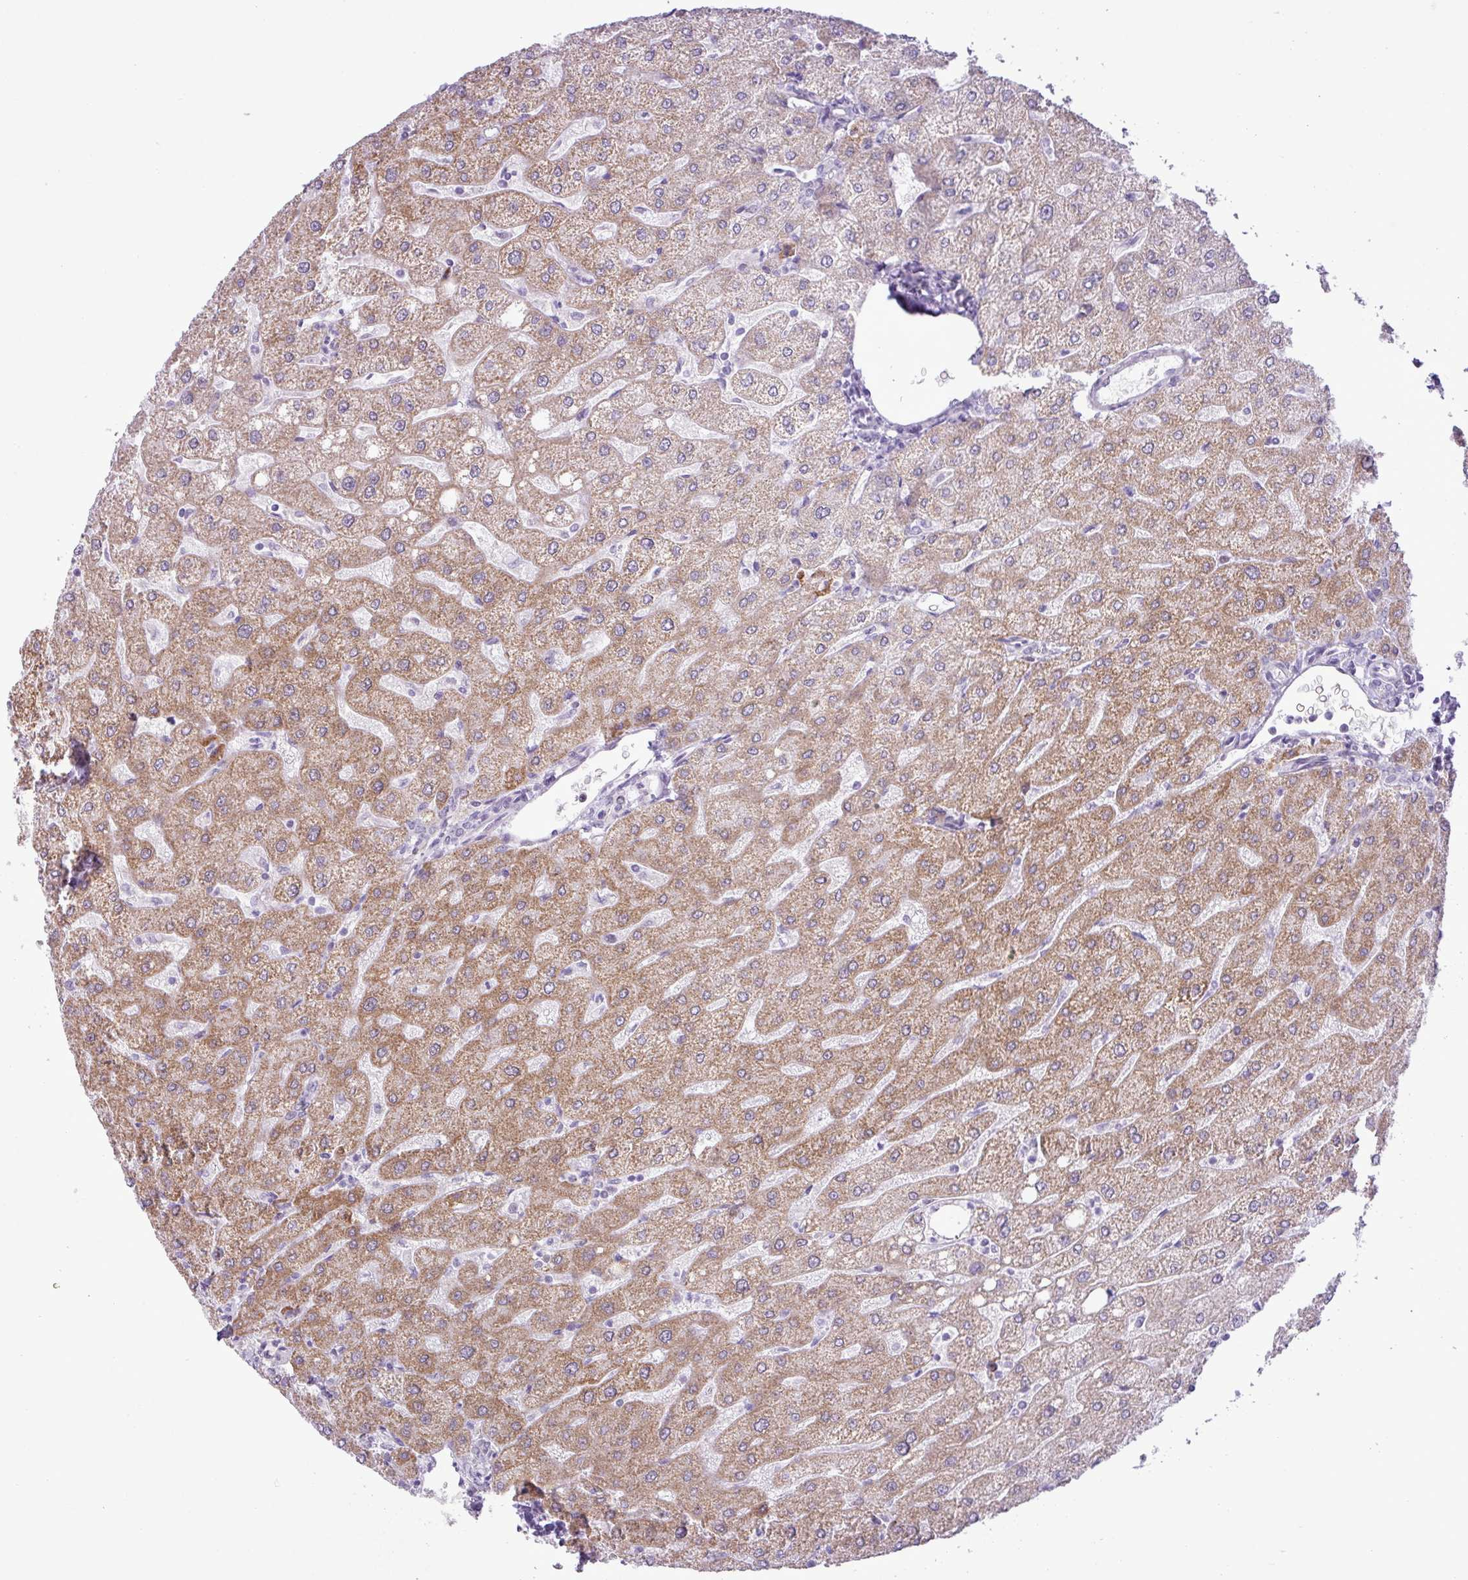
{"staining": {"intensity": "negative", "quantity": "none", "location": "none"}, "tissue": "liver", "cell_type": "Cholangiocytes", "image_type": "normal", "snomed": [{"axis": "morphology", "description": "Normal tissue, NOS"}, {"axis": "topography", "description": "Liver"}], "caption": "A histopathology image of human liver is negative for staining in cholangiocytes. (IHC, brightfield microscopy, high magnification).", "gene": "ELOA2", "patient": {"sex": "male", "age": 67}}